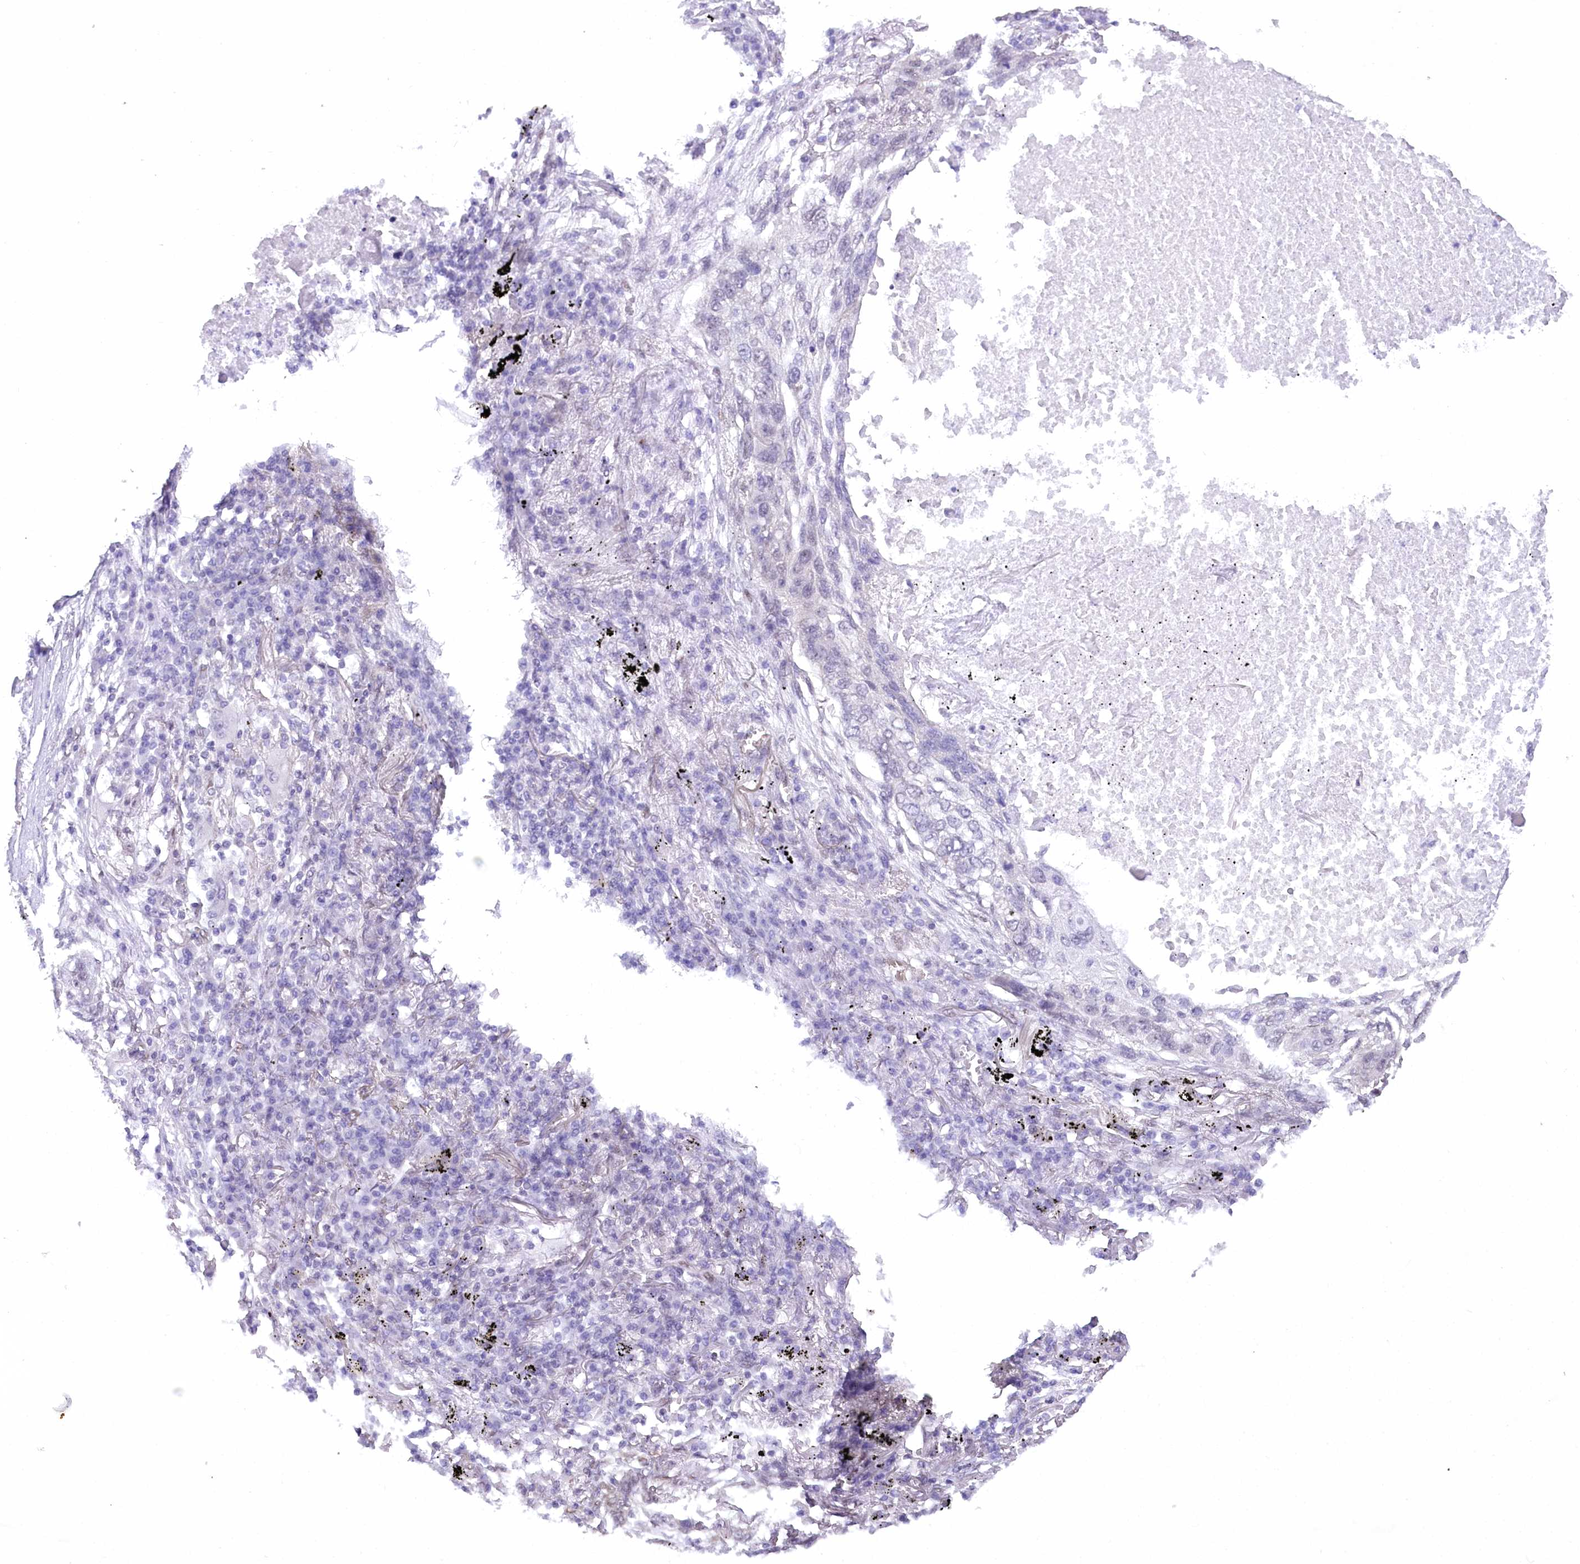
{"staining": {"intensity": "negative", "quantity": "none", "location": "none"}, "tissue": "lung cancer", "cell_type": "Tumor cells", "image_type": "cancer", "snomed": [{"axis": "morphology", "description": "Squamous cell carcinoma, NOS"}, {"axis": "topography", "description": "Lung"}], "caption": "Lung cancer stained for a protein using immunohistochemistry (IHC) demonstrates no positivity tumor cells.", "gene": "HNRNPA0", "patient": {"sex": "female", "age": 63}}